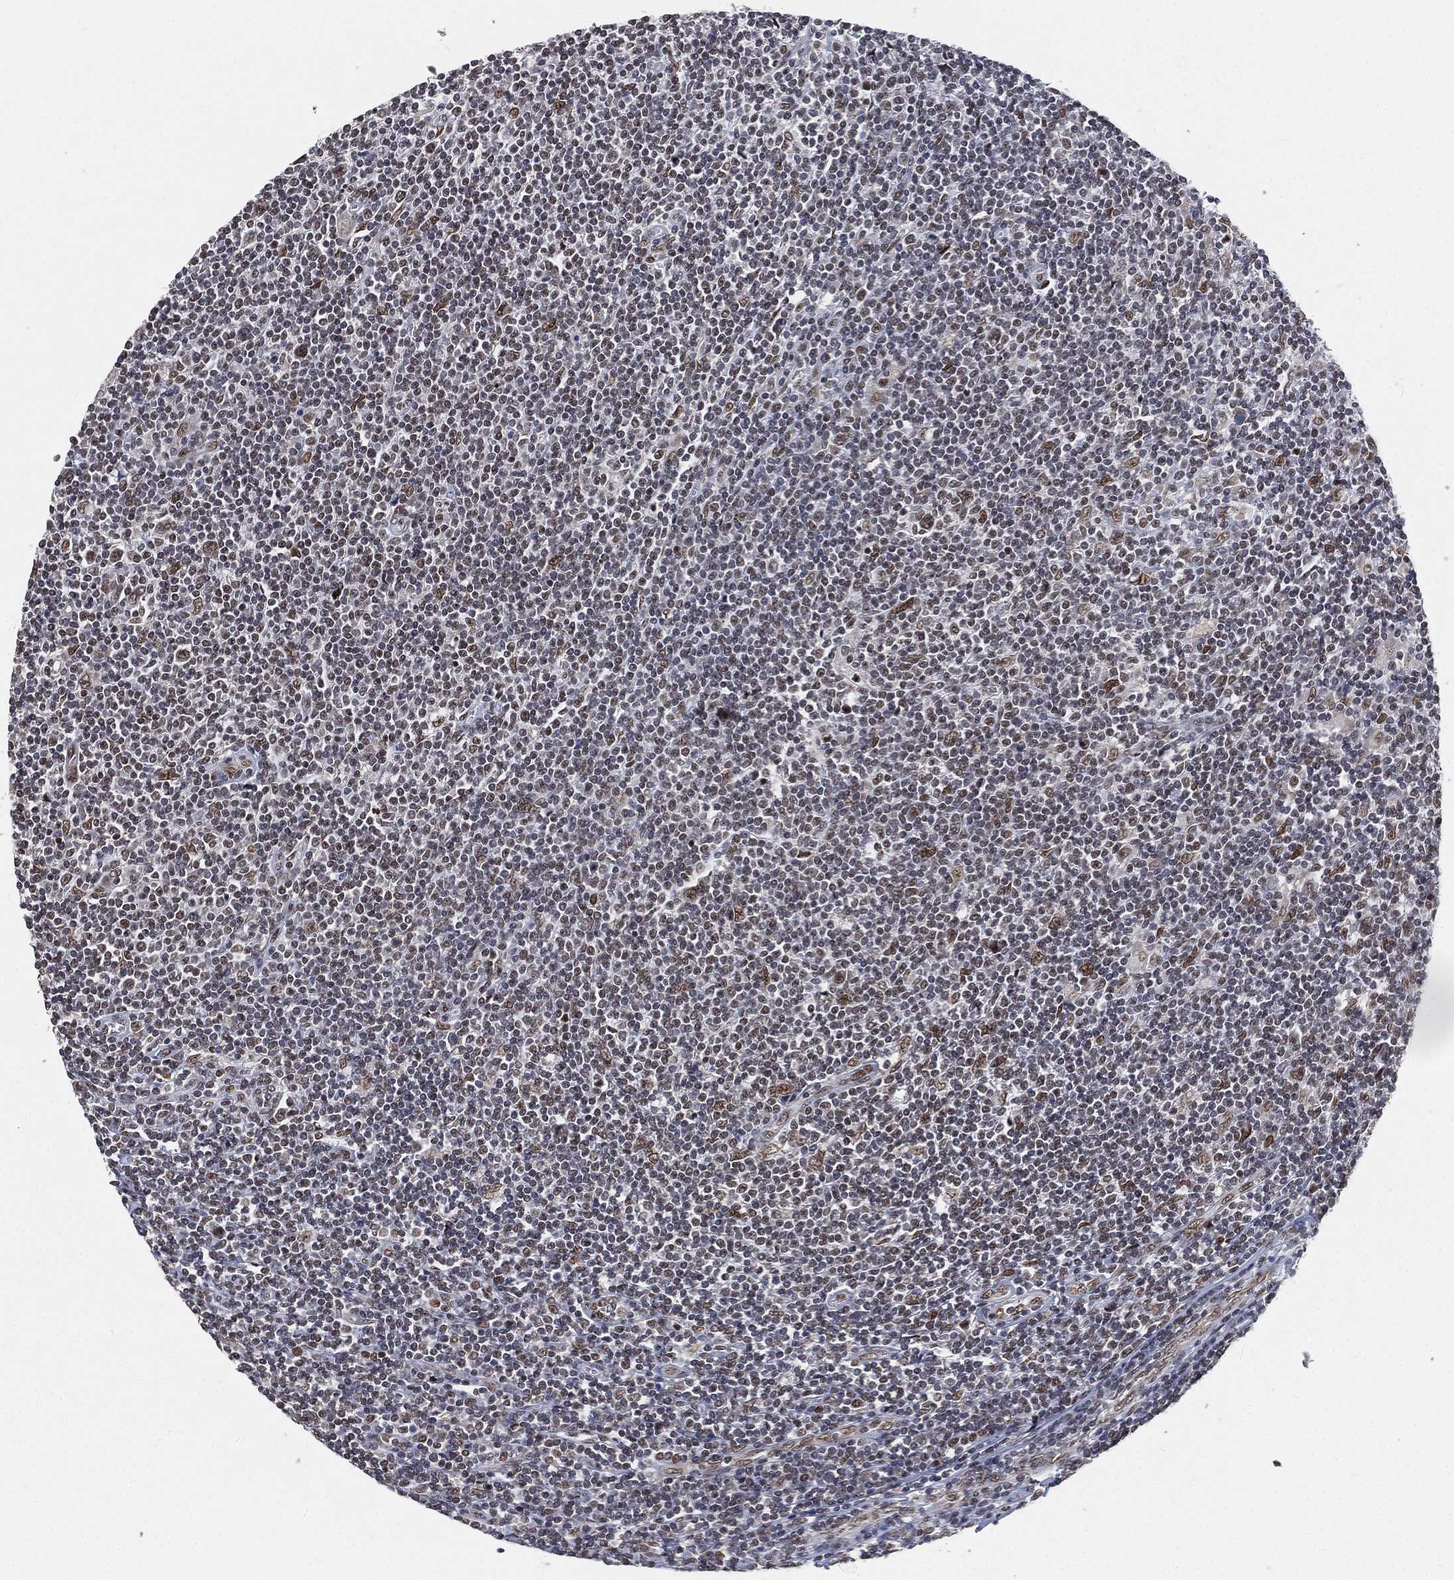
{"staining": {"intensity": "weak", "quantity": "25%-75%", "location": "nuclear"}, "tissue": "lymphoma", "cell_type": "Tumor cells", "image_type": "cancer", "snomed": [{"axis": "morphology", "description": "Hodgkin's disease, NOS"}, {"axis": "topography", "description": "Lymph node"}], "caption": "Tumor cells reveal low levels of weak nuclear positivity in approximately 25%-75% of cells in lymphoma. (Brightfield microscopy of DAB IHC at high magnification).", "gene": "YLPM1", "patient": {"sex": "male", "age": 40}}